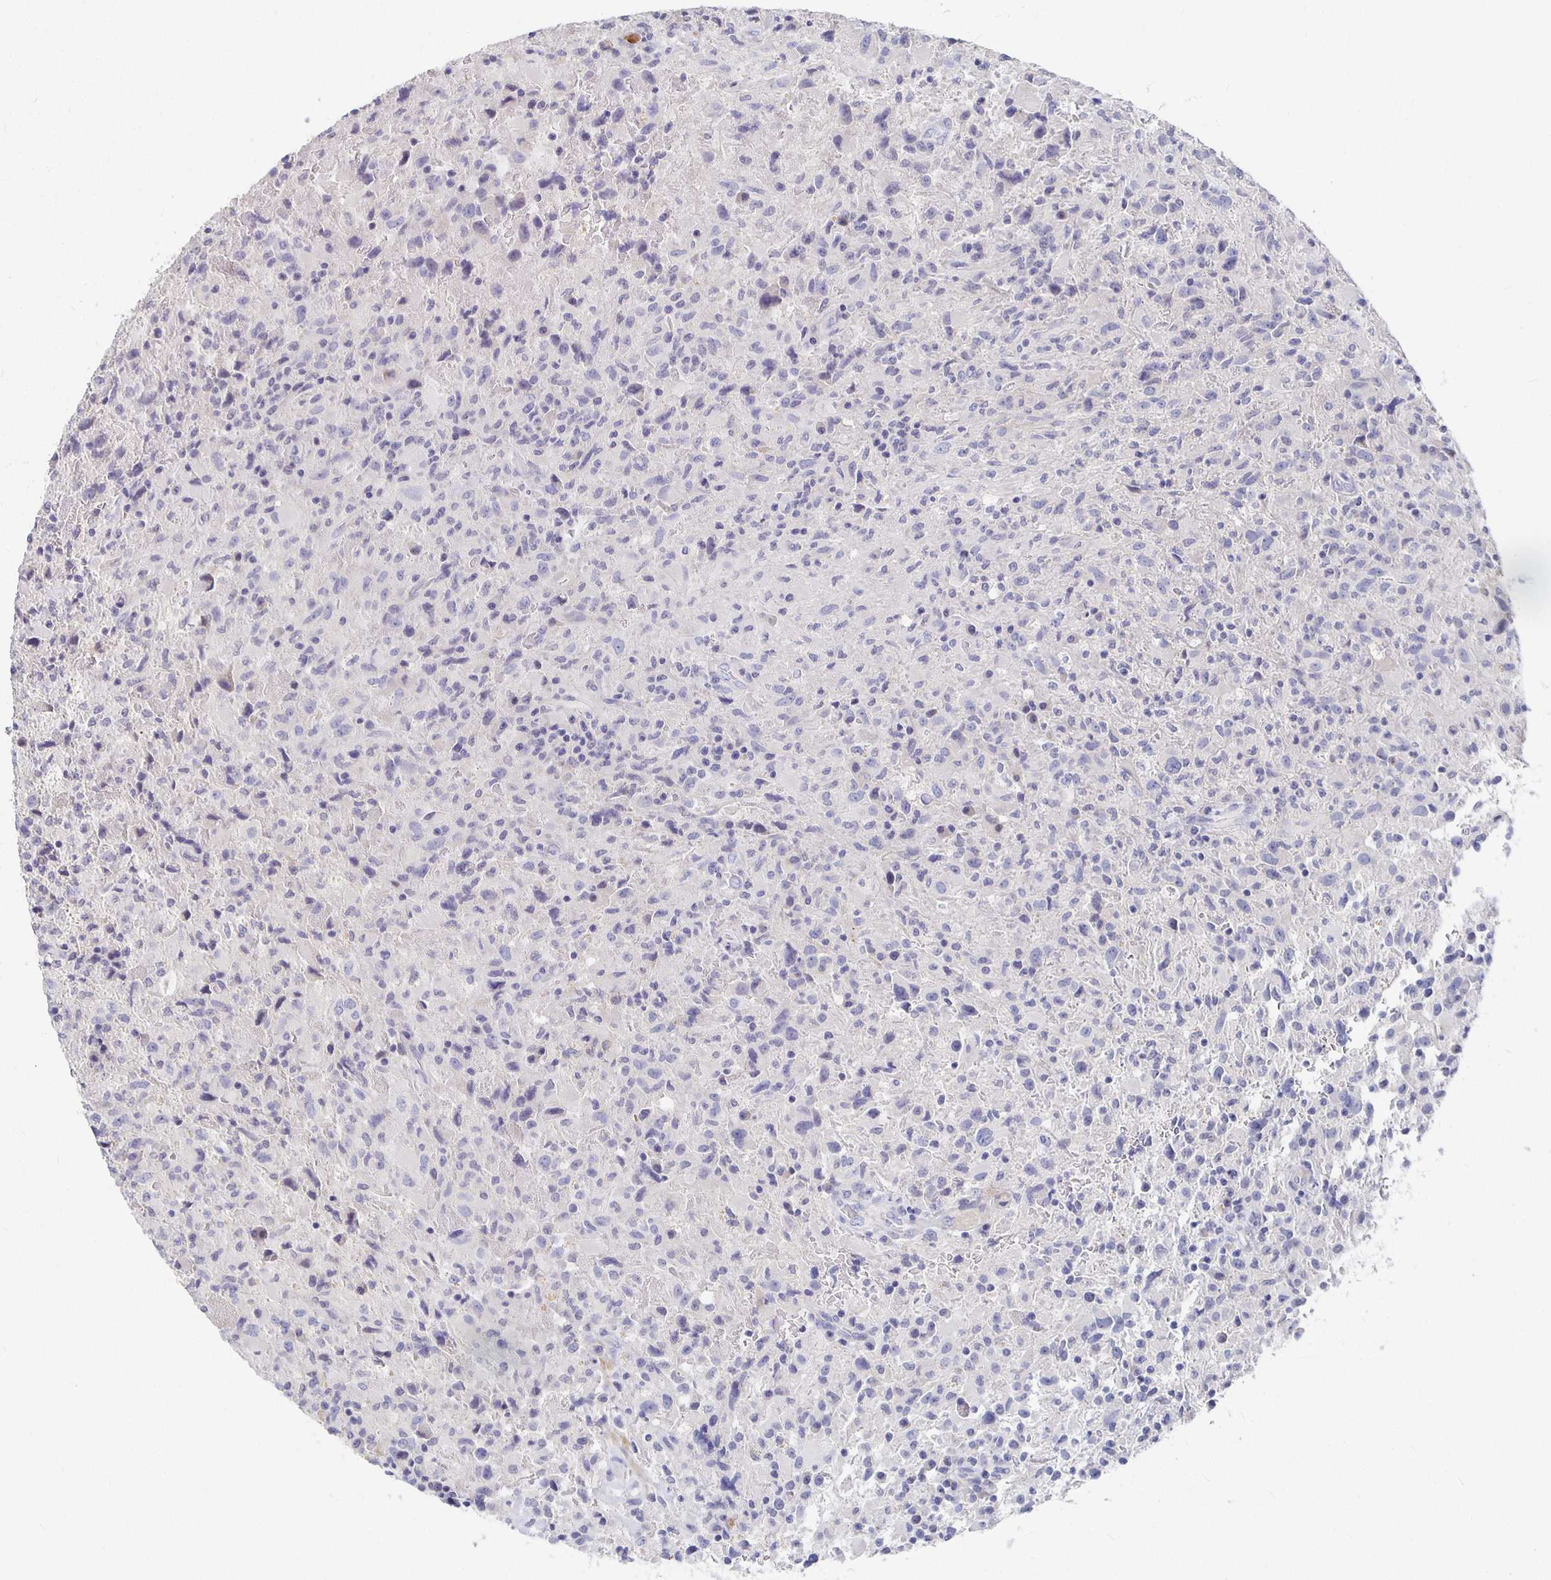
{"staining": {"intensity": "negative", "quantity": "none", "location": "none"}, "tissue": "glioma", "cell_type": "Tumor cells", "image_type": "cancer", "snomed": [{"axis": "morphology", "description": "Glioma, malignant, High grade"}, {"axis": "topography", "description": "Brain"}], "caption": "Glioma was stained to show a protein in brown. There is no significant positivity in tumor cells. (IHC, brightfield microscopy, high magnification).", "gene": "FKRP", "patient": {"sex": "male", "age": 68}}